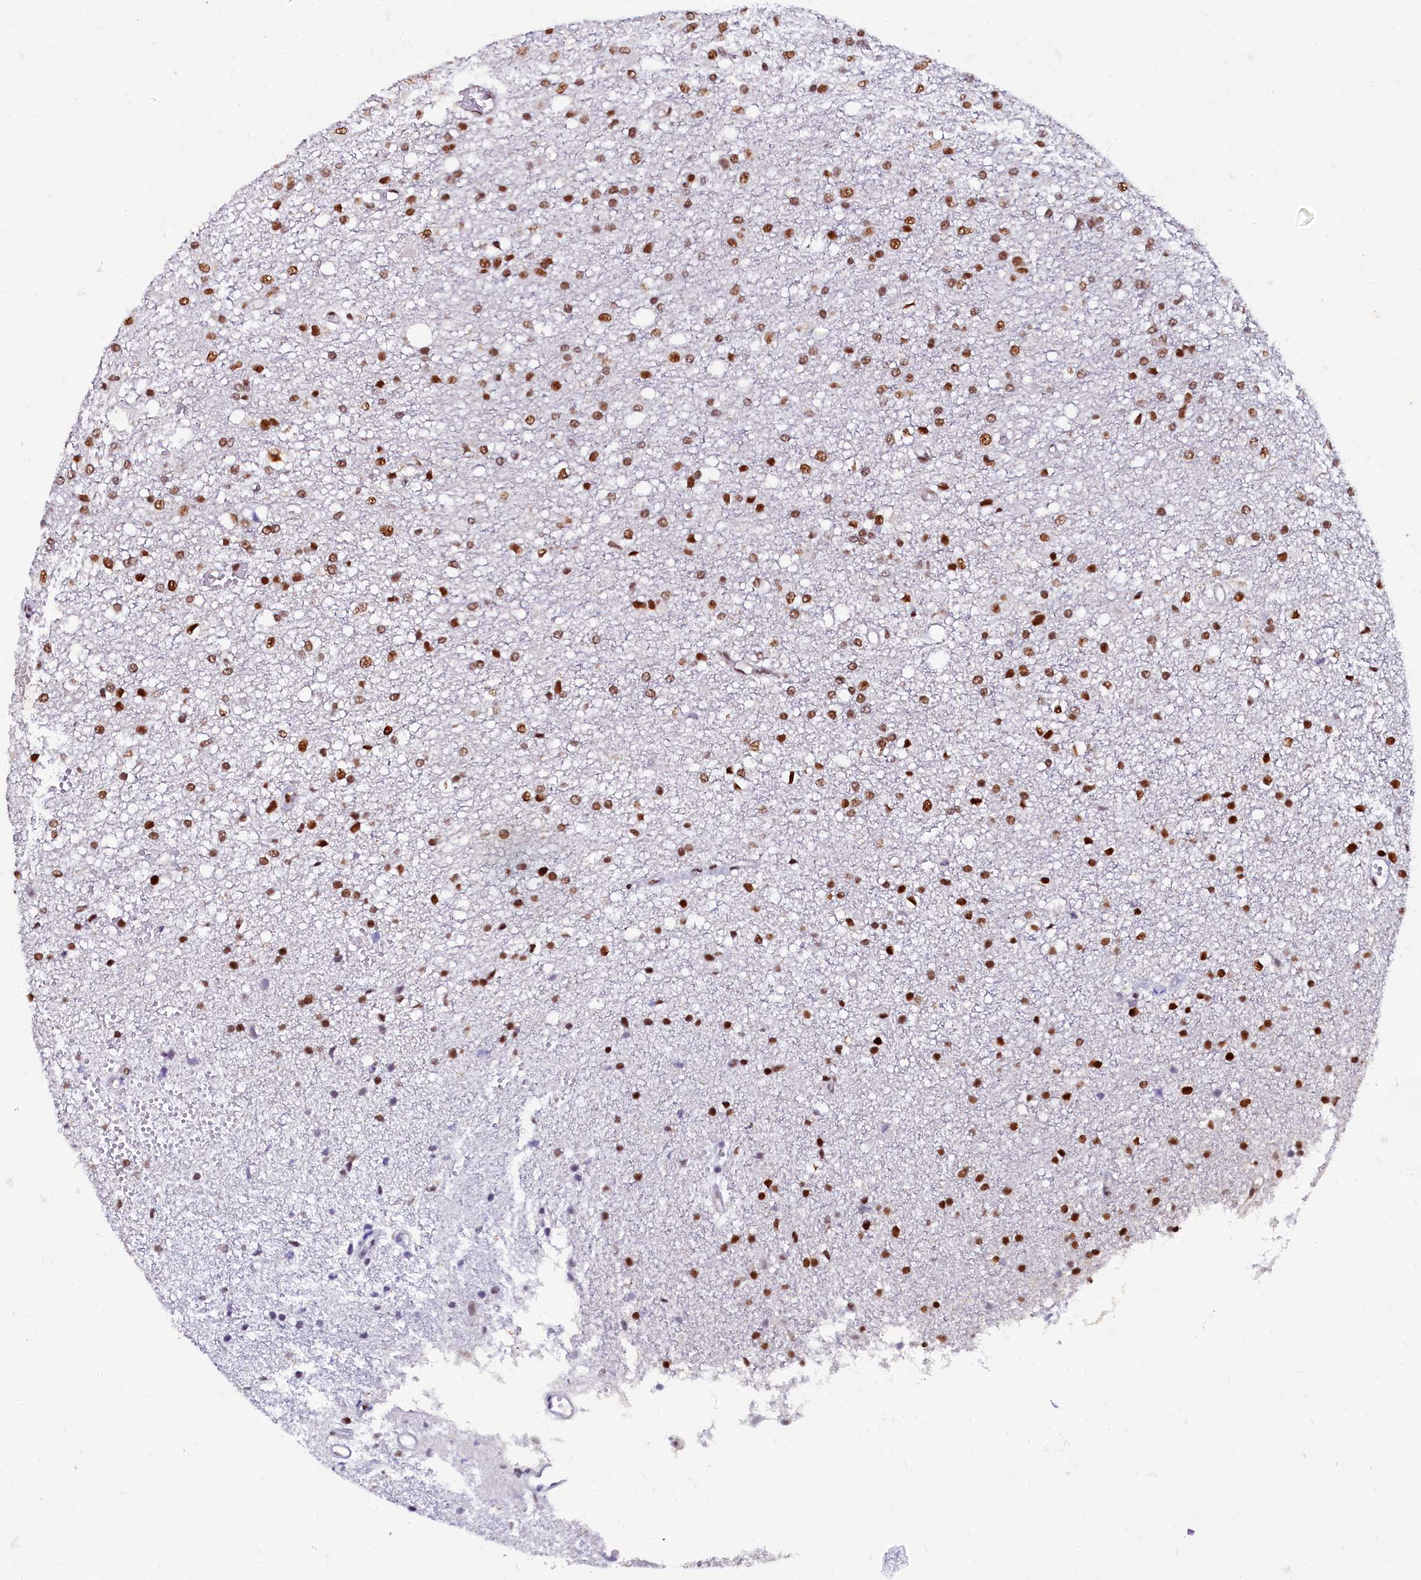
{"staining": {"intensity": "moderate", "quantity": ">75%", "location": "nuclear"}, "tissue": "glioma", "cell_type": "Tumor cells", "image_type": "cancer", "snomed": [{"axis": "morphology", "description": "Glioma, malignant, High grade"}, {"axis": "topography", "description": "Brain"}], "caption": "Immunohistochemistry (IHC) (DAB (3,3'-diaminobenzidine)) staining of human glioma demonstrates moderate nuclear protein staining in approximately >75% of tumor cells.", "gene": "CPSF7", "patient": {"sex": "female", "age": 59}}